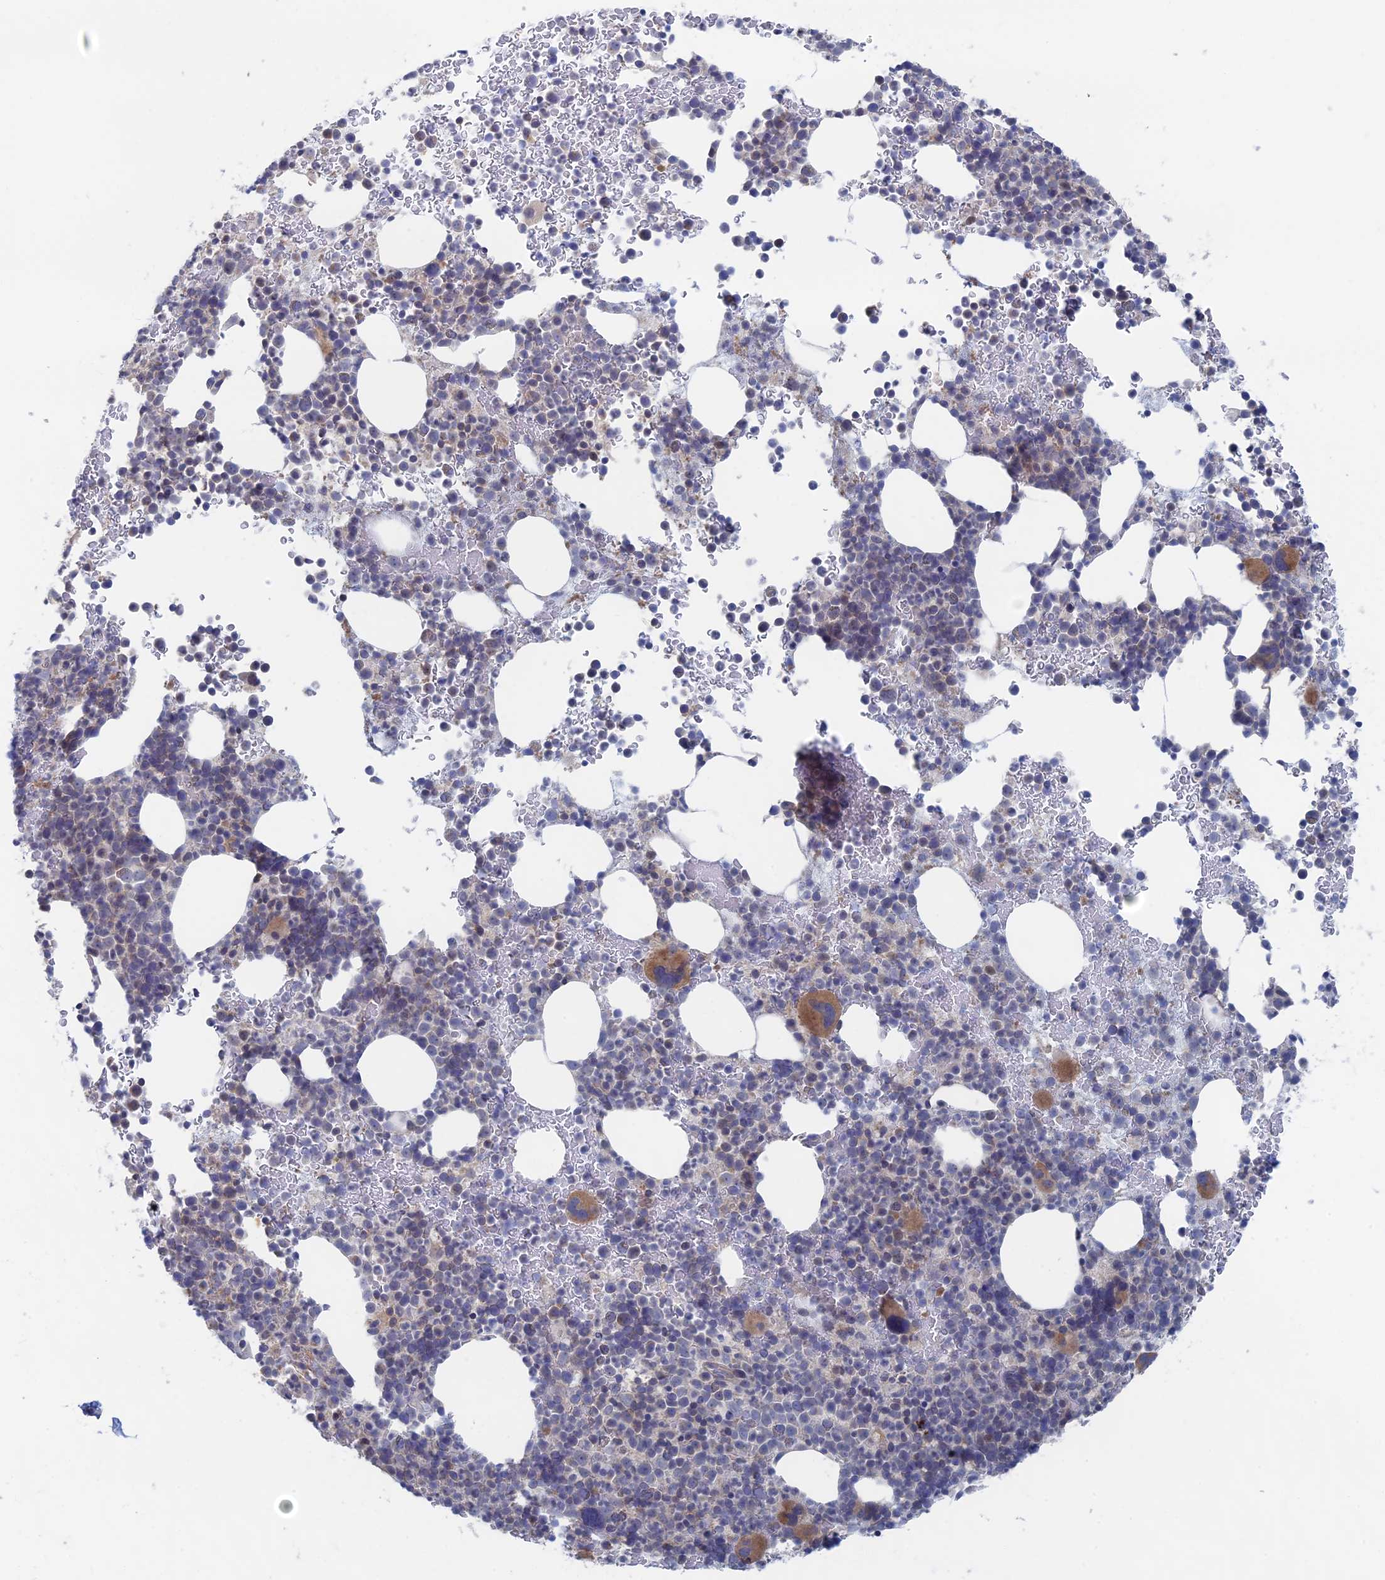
{"staining": {"intensity": "moderate", "quantity": "<25%", "location": "cytoplasmic/membranous"}, "tissue": "bone marrow", "cell_type": "Hematopoietic cells", "image_type": "normal", "snomed": [{"axis": "morphology", "description": "Normal tissue, NOS"}, {"axis": "topography", "description": "Bone marrow"}], "caption": "An IHC image of unremarkable tissue is shown. Protein staining in brown shows moderate cytoplasmic/membranous positivity in bone marrow within hematopoietic cells. Immunohistochemistry stains the protein in brown and the nuclei are stained blue.", "gene": "IL7", "patient": {"sex": "female", "age": 82}}